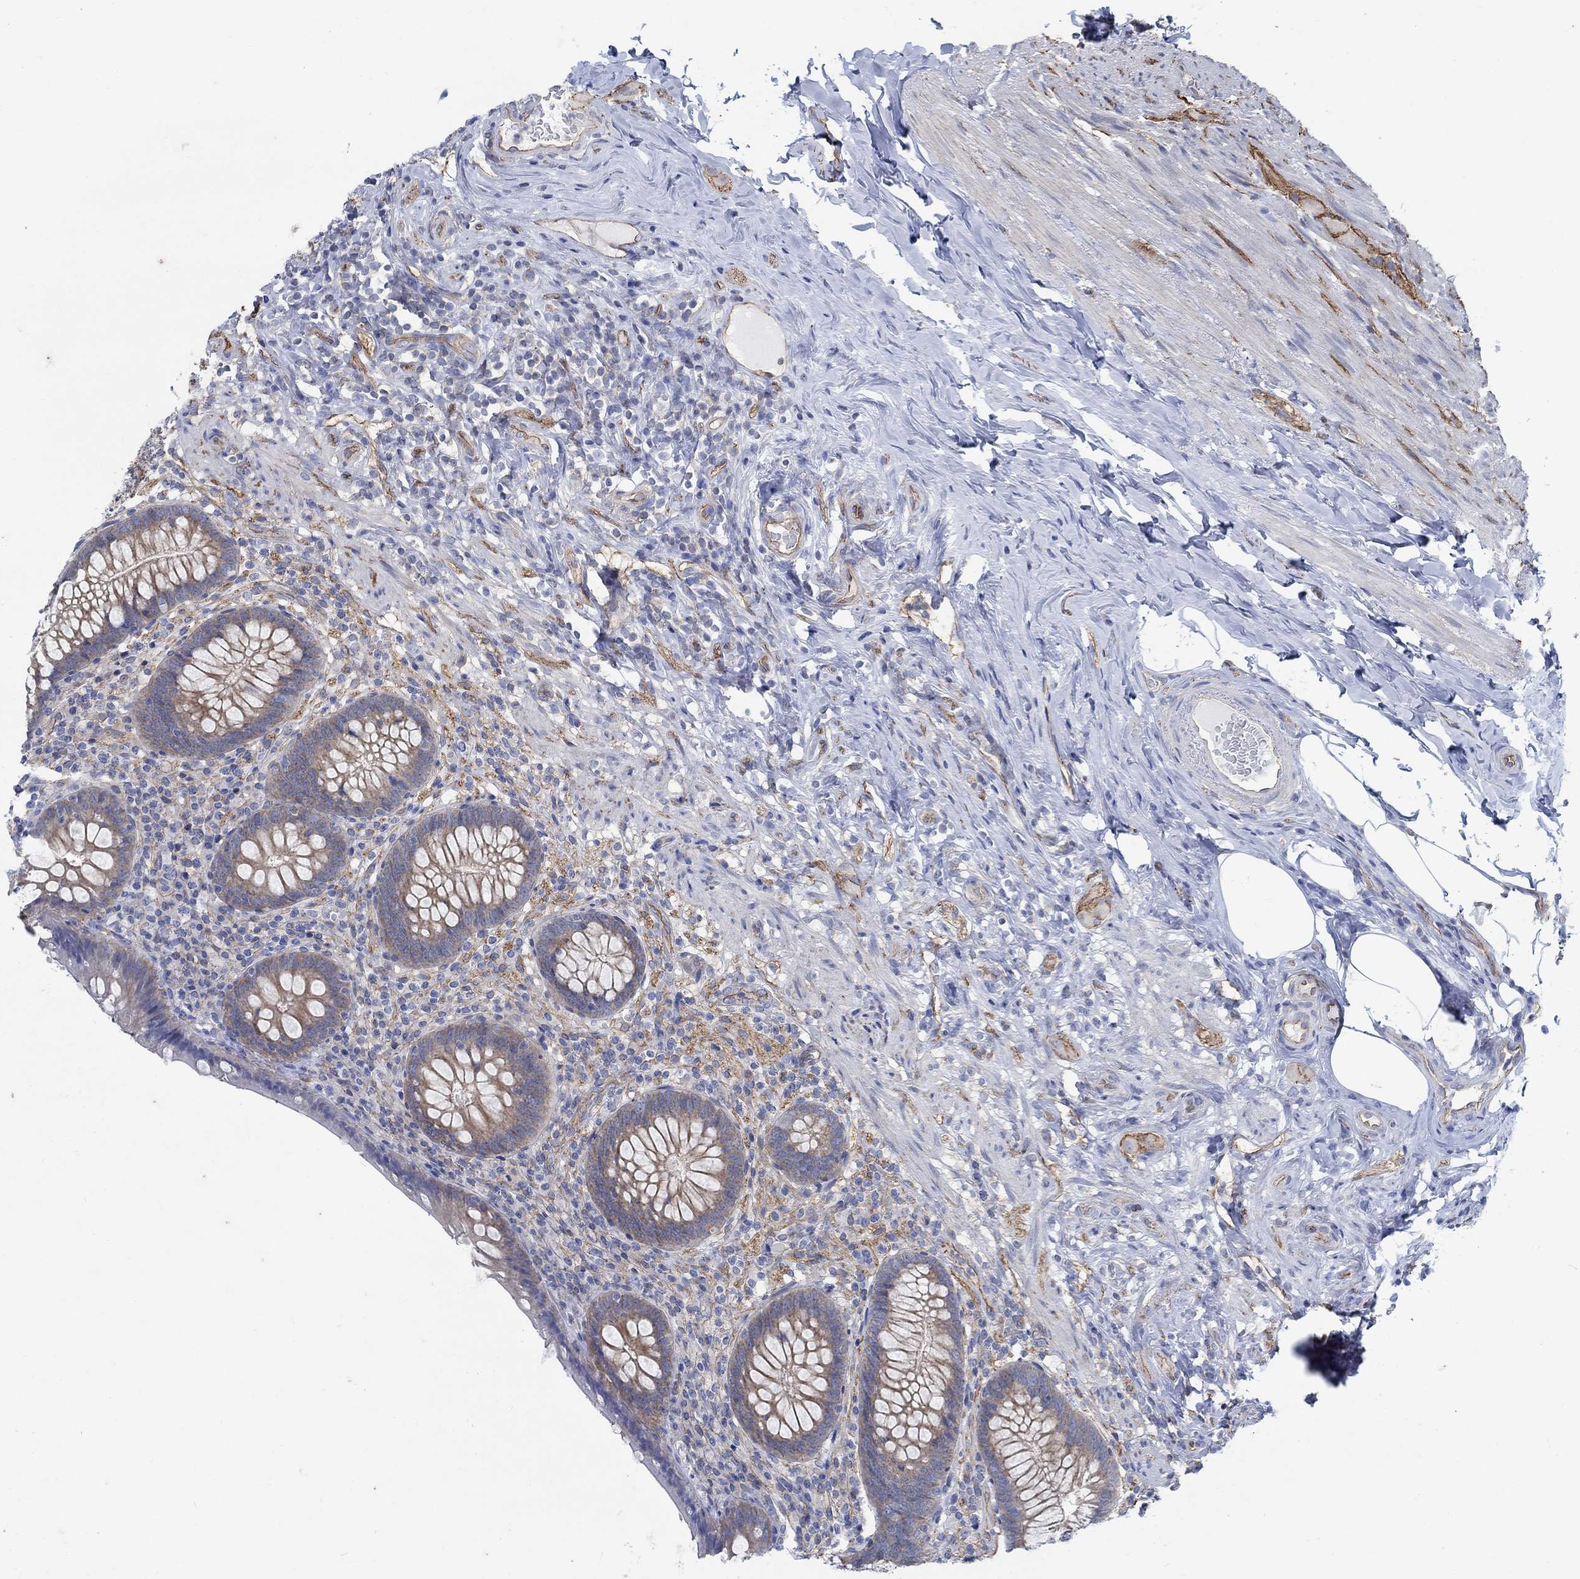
{"staining": {"intensity": "strong", "quantity": "<25%", "location": "cytoplasmic/membranous"}, "tissue": "appendix", "cell_type": "Glandular cells", "image_type": "normal", "snomed": [{"axis": "morphology", "description": "Normal tissue, NOS"}, {"axis": "topography", "description": "Appendix"}], "caption": "A high-resolution micrograph shows immunohistochemistry staining of benign appendix, which shows strong cytoplasmic/membranous positivity in about <25% of glandular cells.", "gene": "TMEM198", "patient": {"sex": "male", "age": 47}}